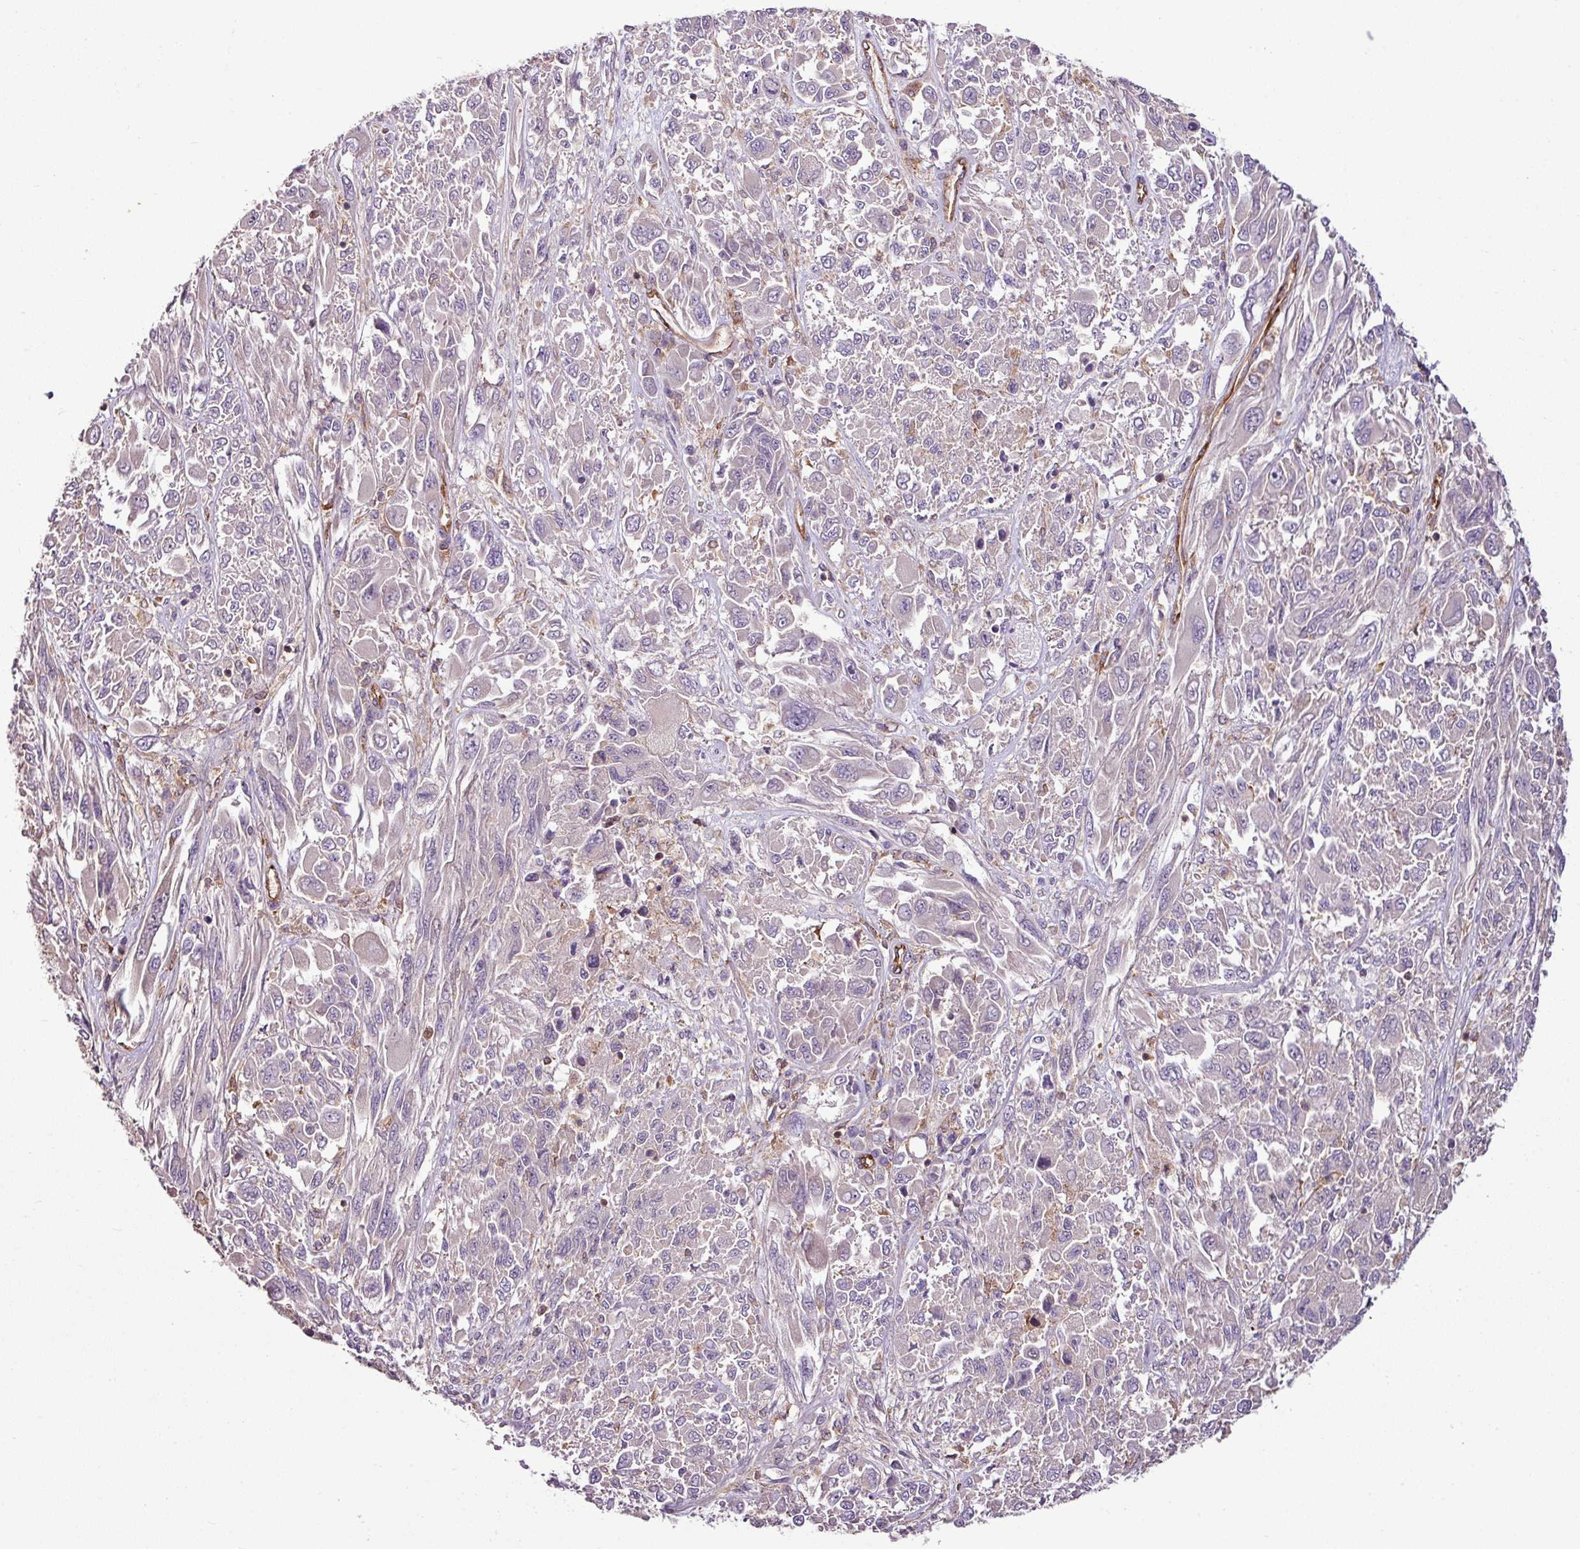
{"staining": {"intensity": "negative", "quantity": "none", "location": "none"}, "tissue": "melanoma", "cell_type": "Tumor cells", "image_type": "cancer", "snomed": [{"axis": "morphology", "description": "Malignant melanoma, NOS"}, {"axis": "topography", "description": "Skin"}], "caption": "An image of human malignant melanoma is negative for staining in tumor cells. (Stains: DAB immunohistochemistry with hematoxylin counter stain, Microscopy: brightfield microscopy at high magnification).", "gene": "ZNF106", "patient": {"sex": "female", "age": 91}}